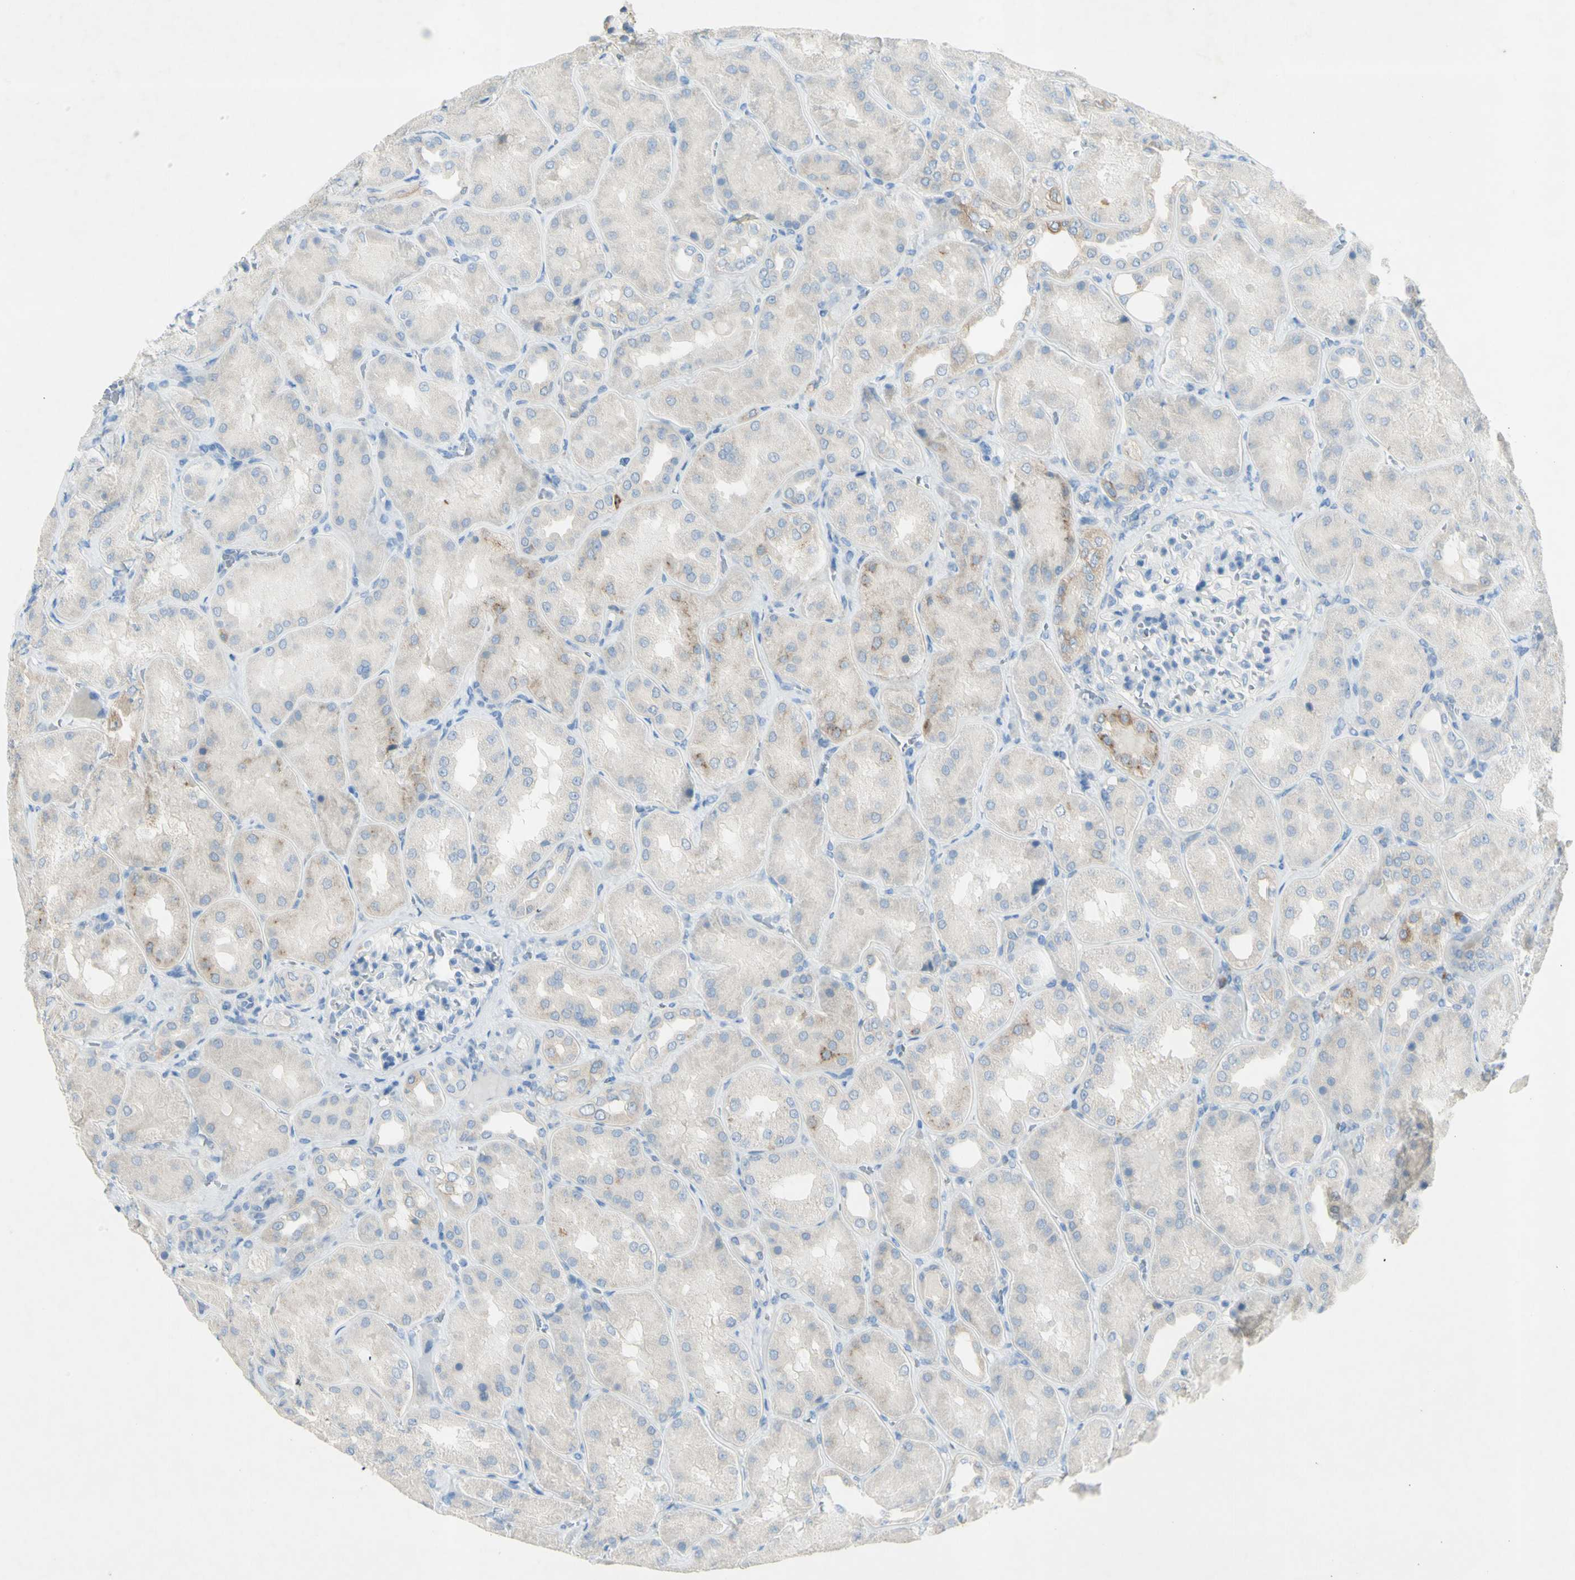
{"staining": {"intensity": "negative", "quantity": "none", "location": "none"}, "tissue": "kidney", "cell_type": "Cells in glomeruli", "image_type": "normal", "snomed": [{"axis": "morphology", "description": "Normal tissue, NOS"}, {"axis": "topography", "description": "Kidney"}], "caption": "High power microscopy photomicrograph of an immunohistochemistry histopathology image of unremarkable kidney, revealing no significant staining in cells in glomeruli.", "gene": "GDF15", "patient": {"sex": "female", "age": 56}}